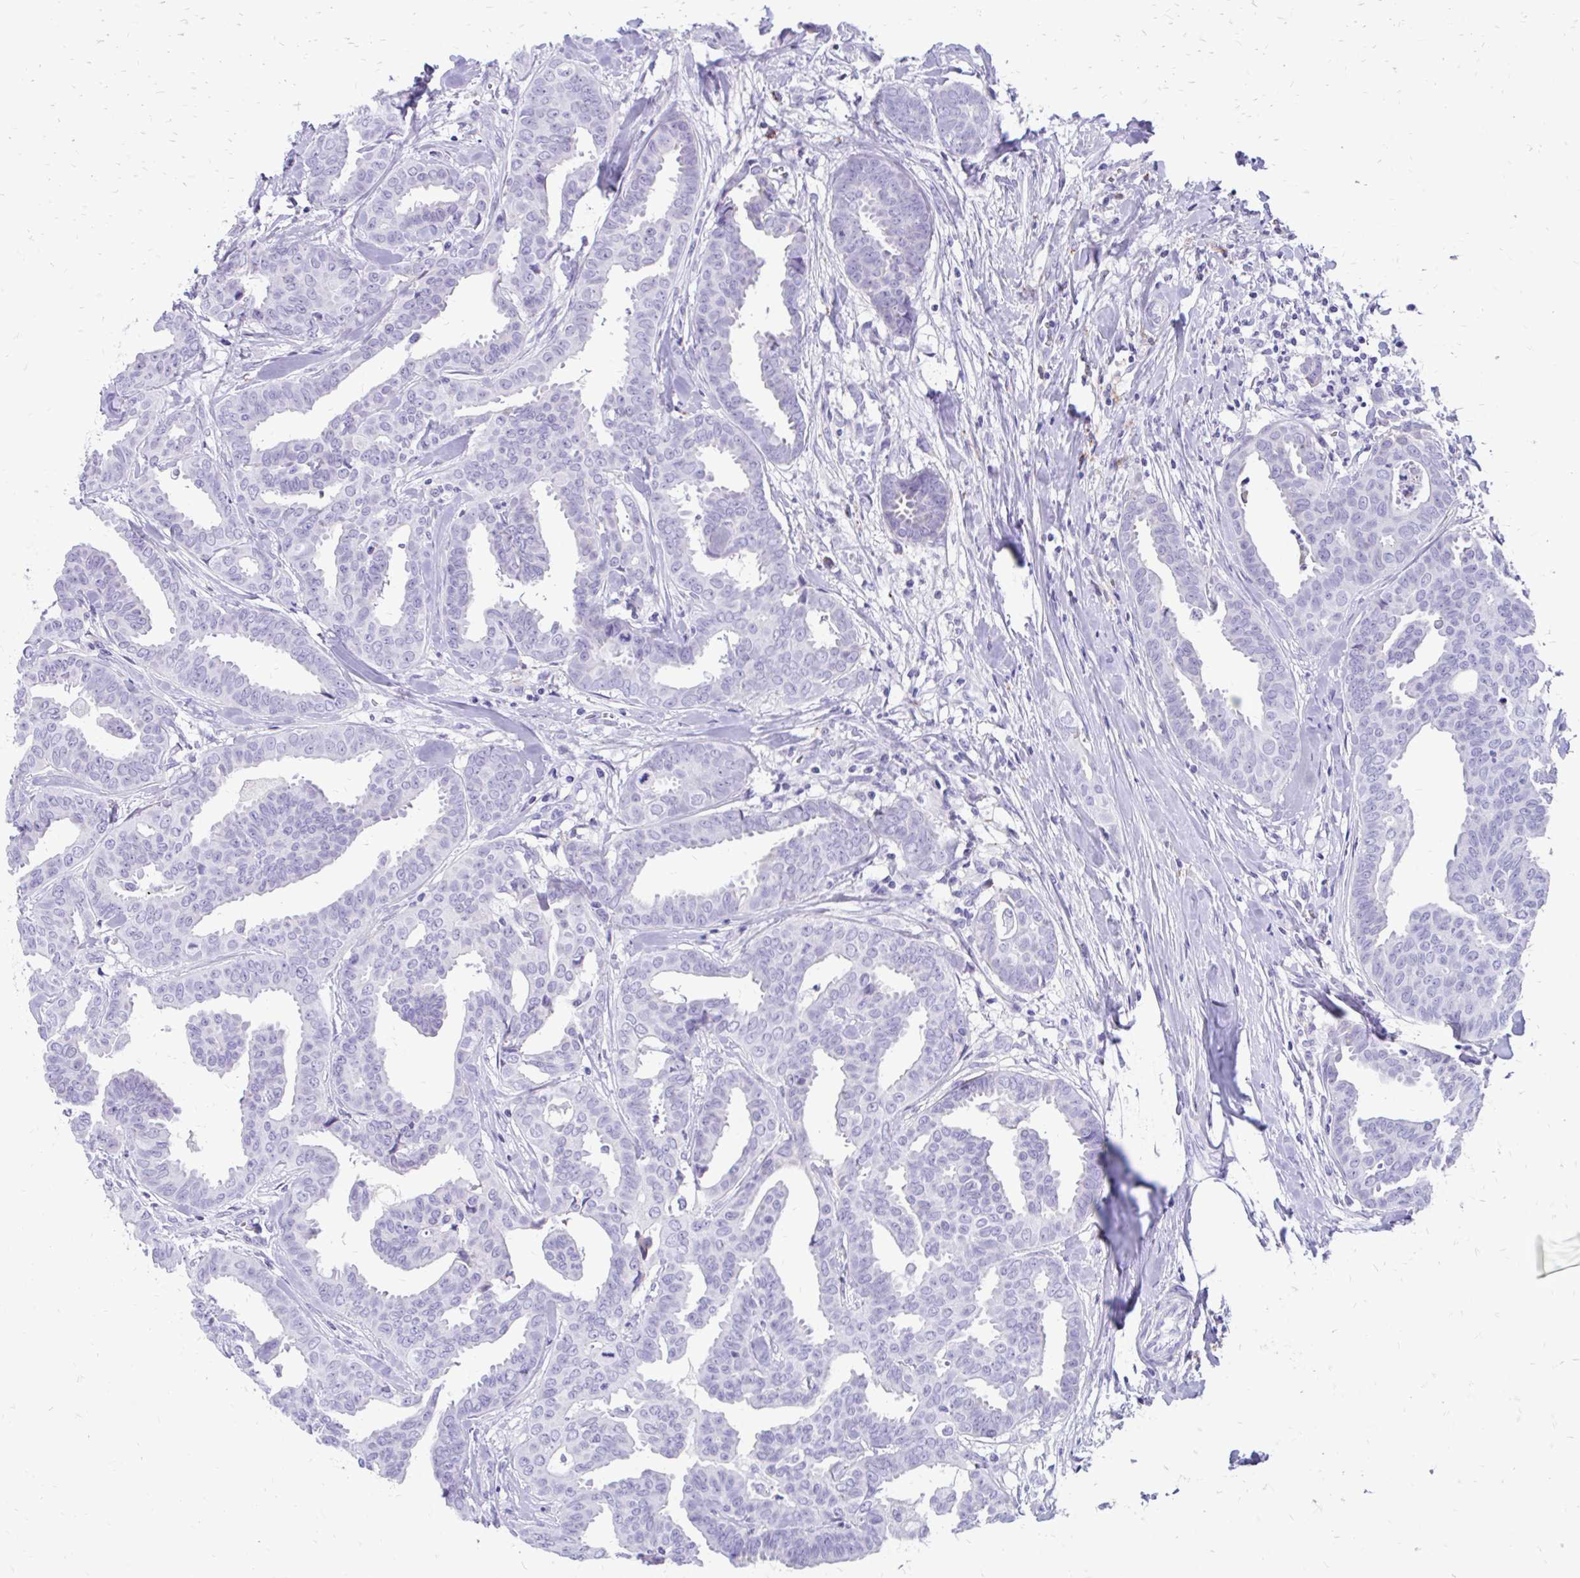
{"staining": {"intensity": "negative", "quantity": "none", "location": "none"}, "tissue": "breast cancer", "cell_type": "Tumor cells", "image_type": "cancer", "snomed": [{"axis": "morphology", "description": "Duct carcinoma"}, {"axis": "topography", "description": "Breast"}], "caption": "Invasive ductal carcinoma (breast) was stained to show a protein in brown. There is no significant staining in tumor cells.", "gene": "SIGLEC11", "patient": {"sex": "female", "age": 45}}